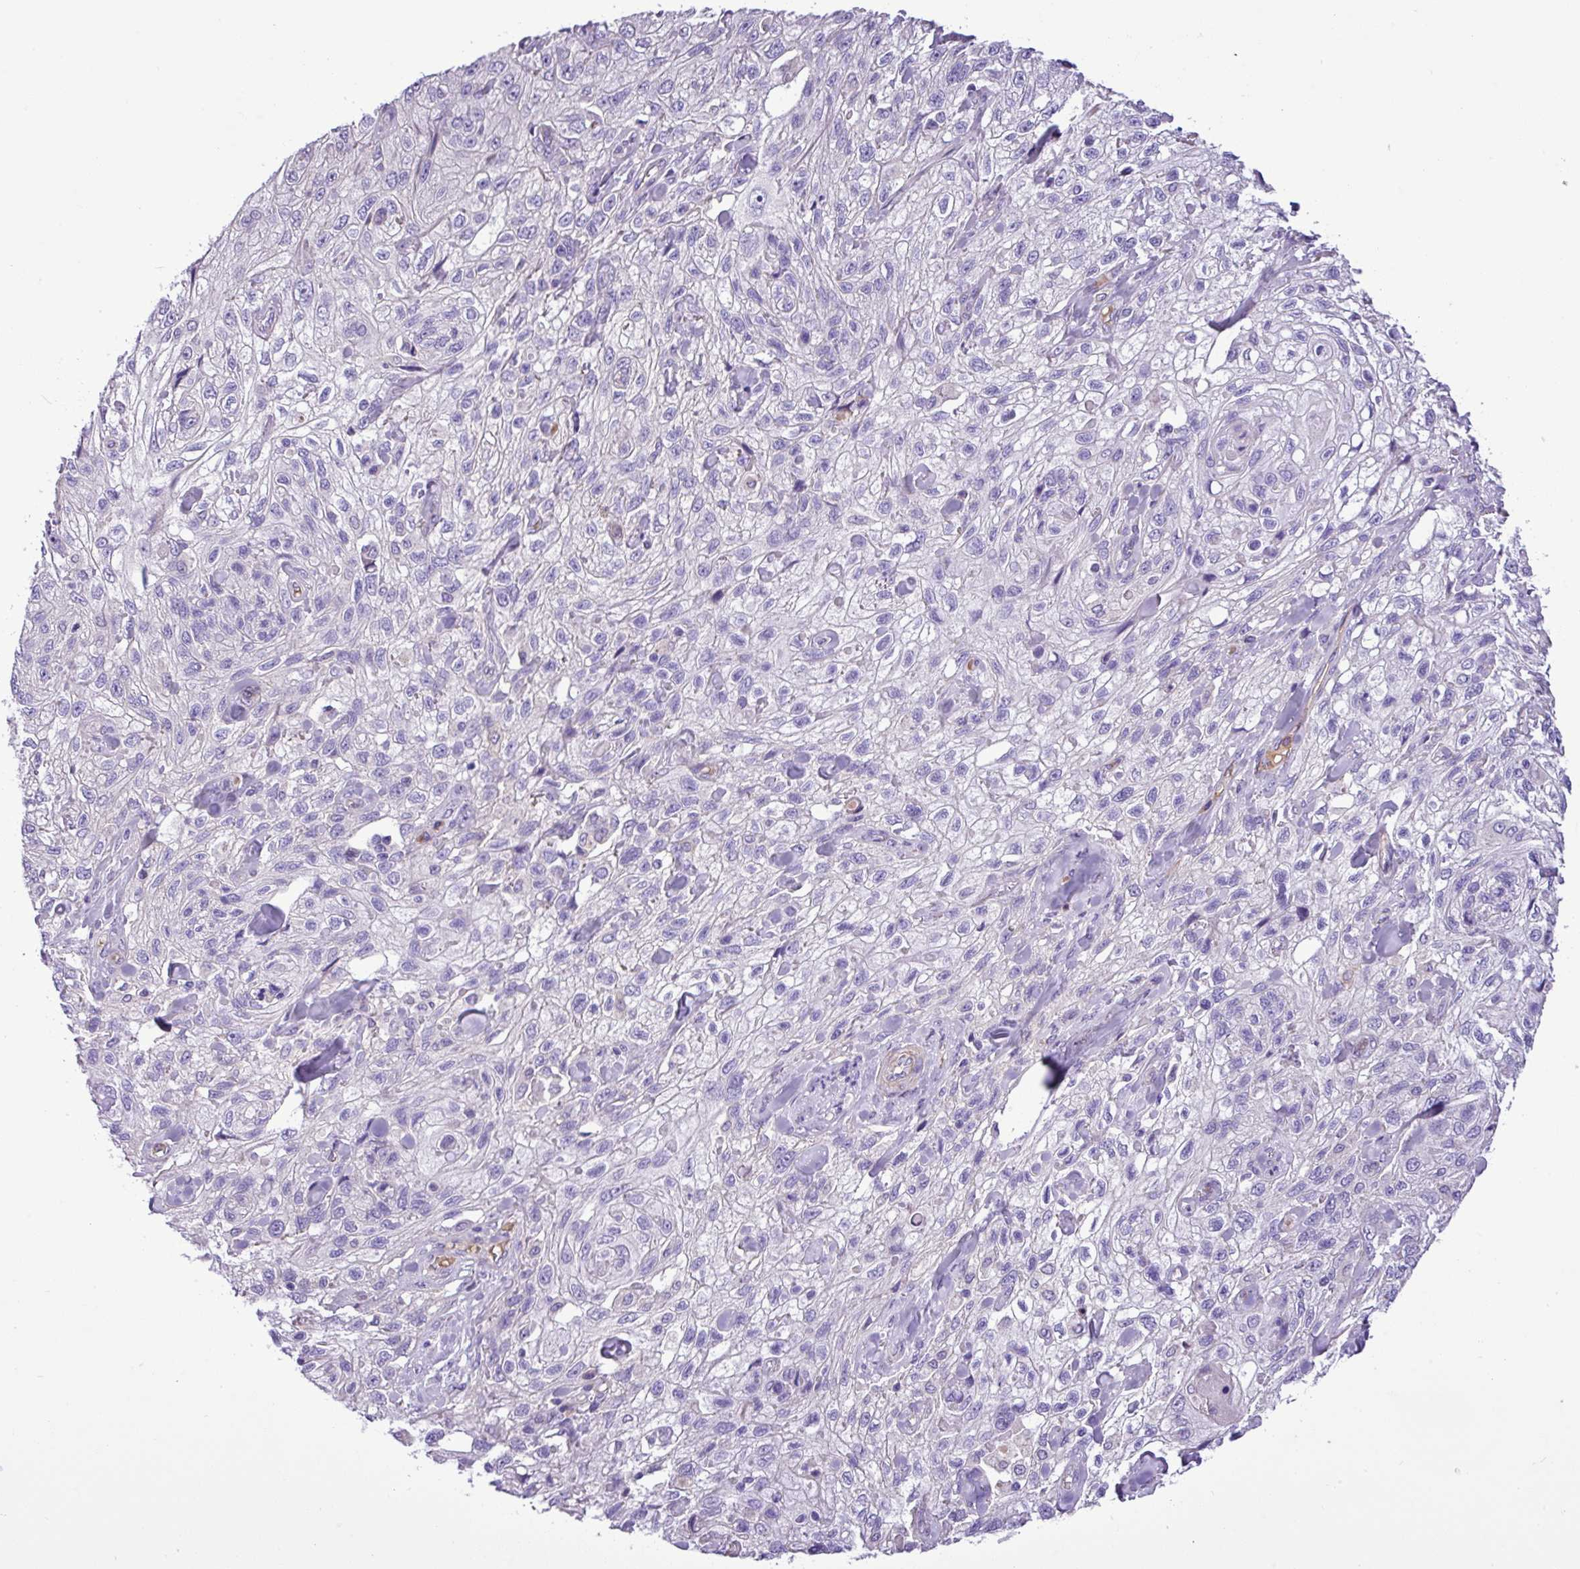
{"staining": {"intensity": "negative", "quantity": "none", "location": "none"}, "tissue": "skin cancer", "cell_type": "Tumor cells", "image_type": "cancer", "snomed": [{"axis": "morphology", "description": "Squamous cell carcinoma, NOS"}, {"axis": "topography", "description": "Skin"}, {"axis": "topography", "description": "Vulva"}], "caption": "Tumor cells are negative for brown protein staining in skin cancer (squamous cell carcinoma).", "gene": "C11orf91", "patient": {"sex": "female", "age": 86}}